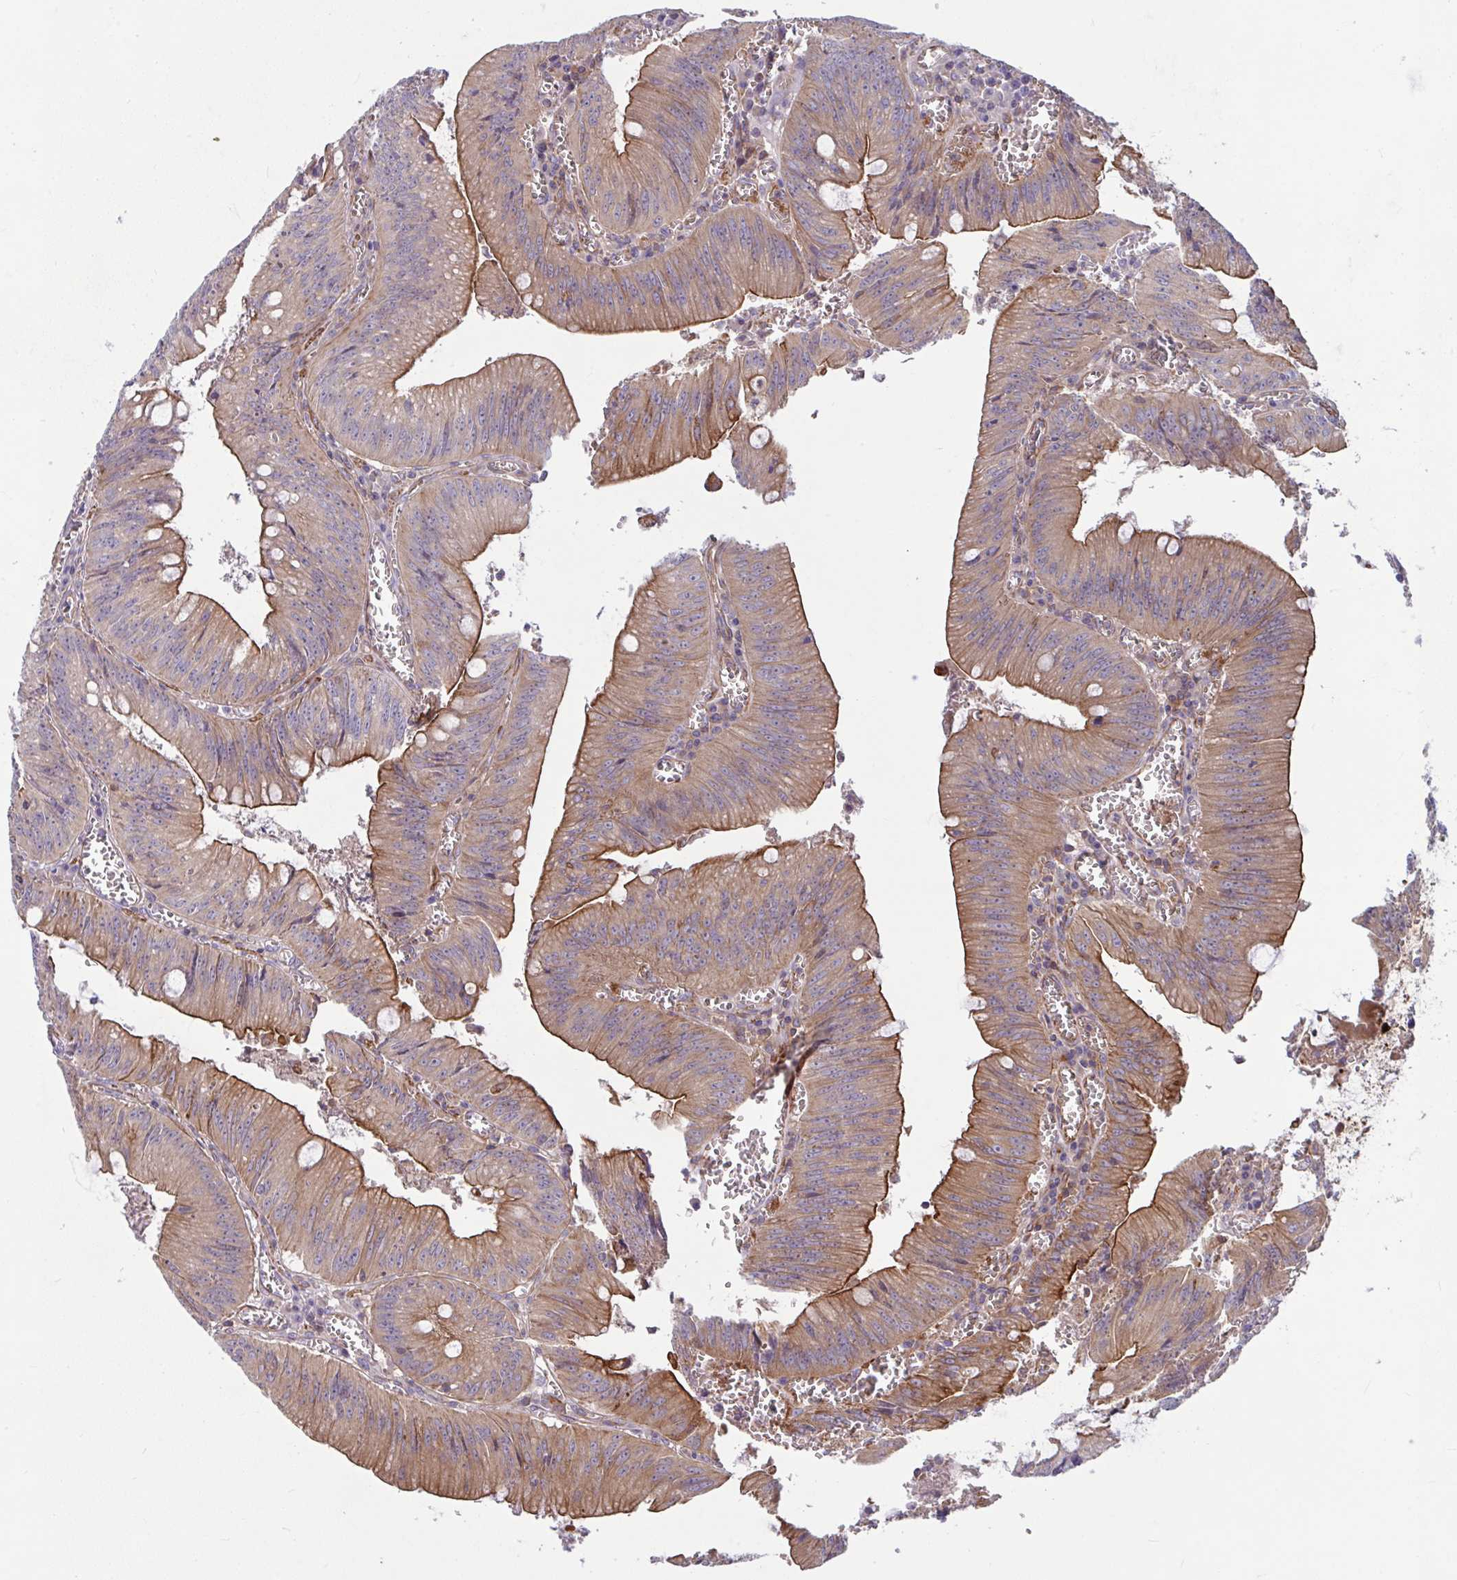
{"staining": {"intensity": "moderate", "quantity": ">75%", "location": "cytoplasmic/membranous"}, "tissue": "colorectal cancer", "cell_type": "Tumor cells", "image_type": "cancer", "snomed": [{"axis": "morphology", "description": "Adenocarcinoma, NOS"}, {"axis": "topography", "description": "Rectum"}], "caption": "Colorectal adenocarcinoma tissue shows moderate cytoplasmic/membranous positivity in about >75% of tumor cells, visualized by immunohistochemistry.", "gene": "TANK", "patient": {"sex": "female", "age": 81}}